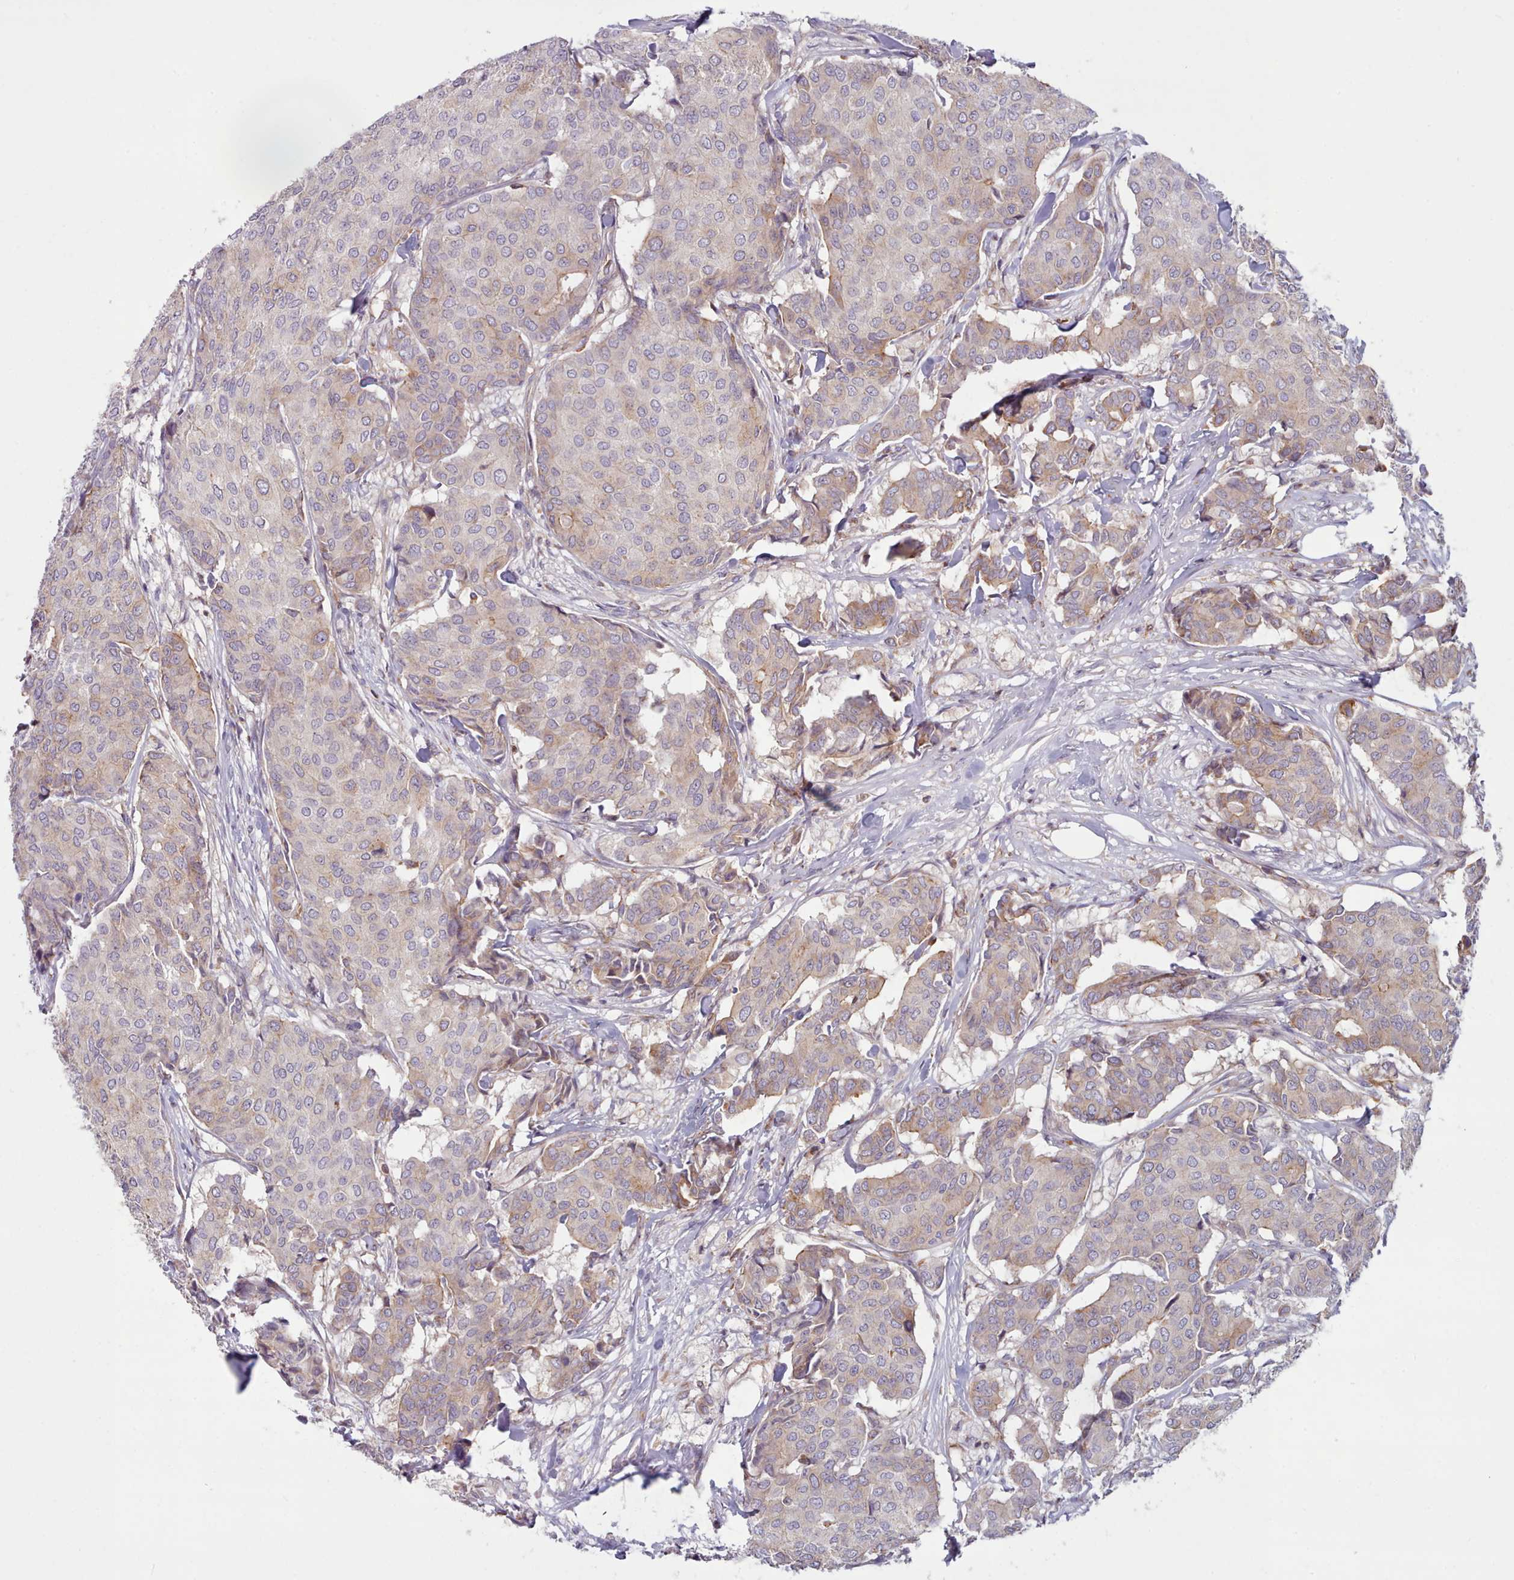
{"staining": {"intensity": "weak", "quantity": "<25%", "location": "cytoplasmic/membranous"}, "tissue": "breast cancer", "cell_type": "Tumor cells", "image_type": "cancer", "snomed": [{"axis": "morphology", "description": "Duct carcinoma"}, {"axis": "topography", "description": "Breast"}], "caption": "Breast cancer stained for a protein using IHC shows no positivity tumor cells.", "gene": "CRYBG1", "patient": {"sex": "female", "age": 75}}